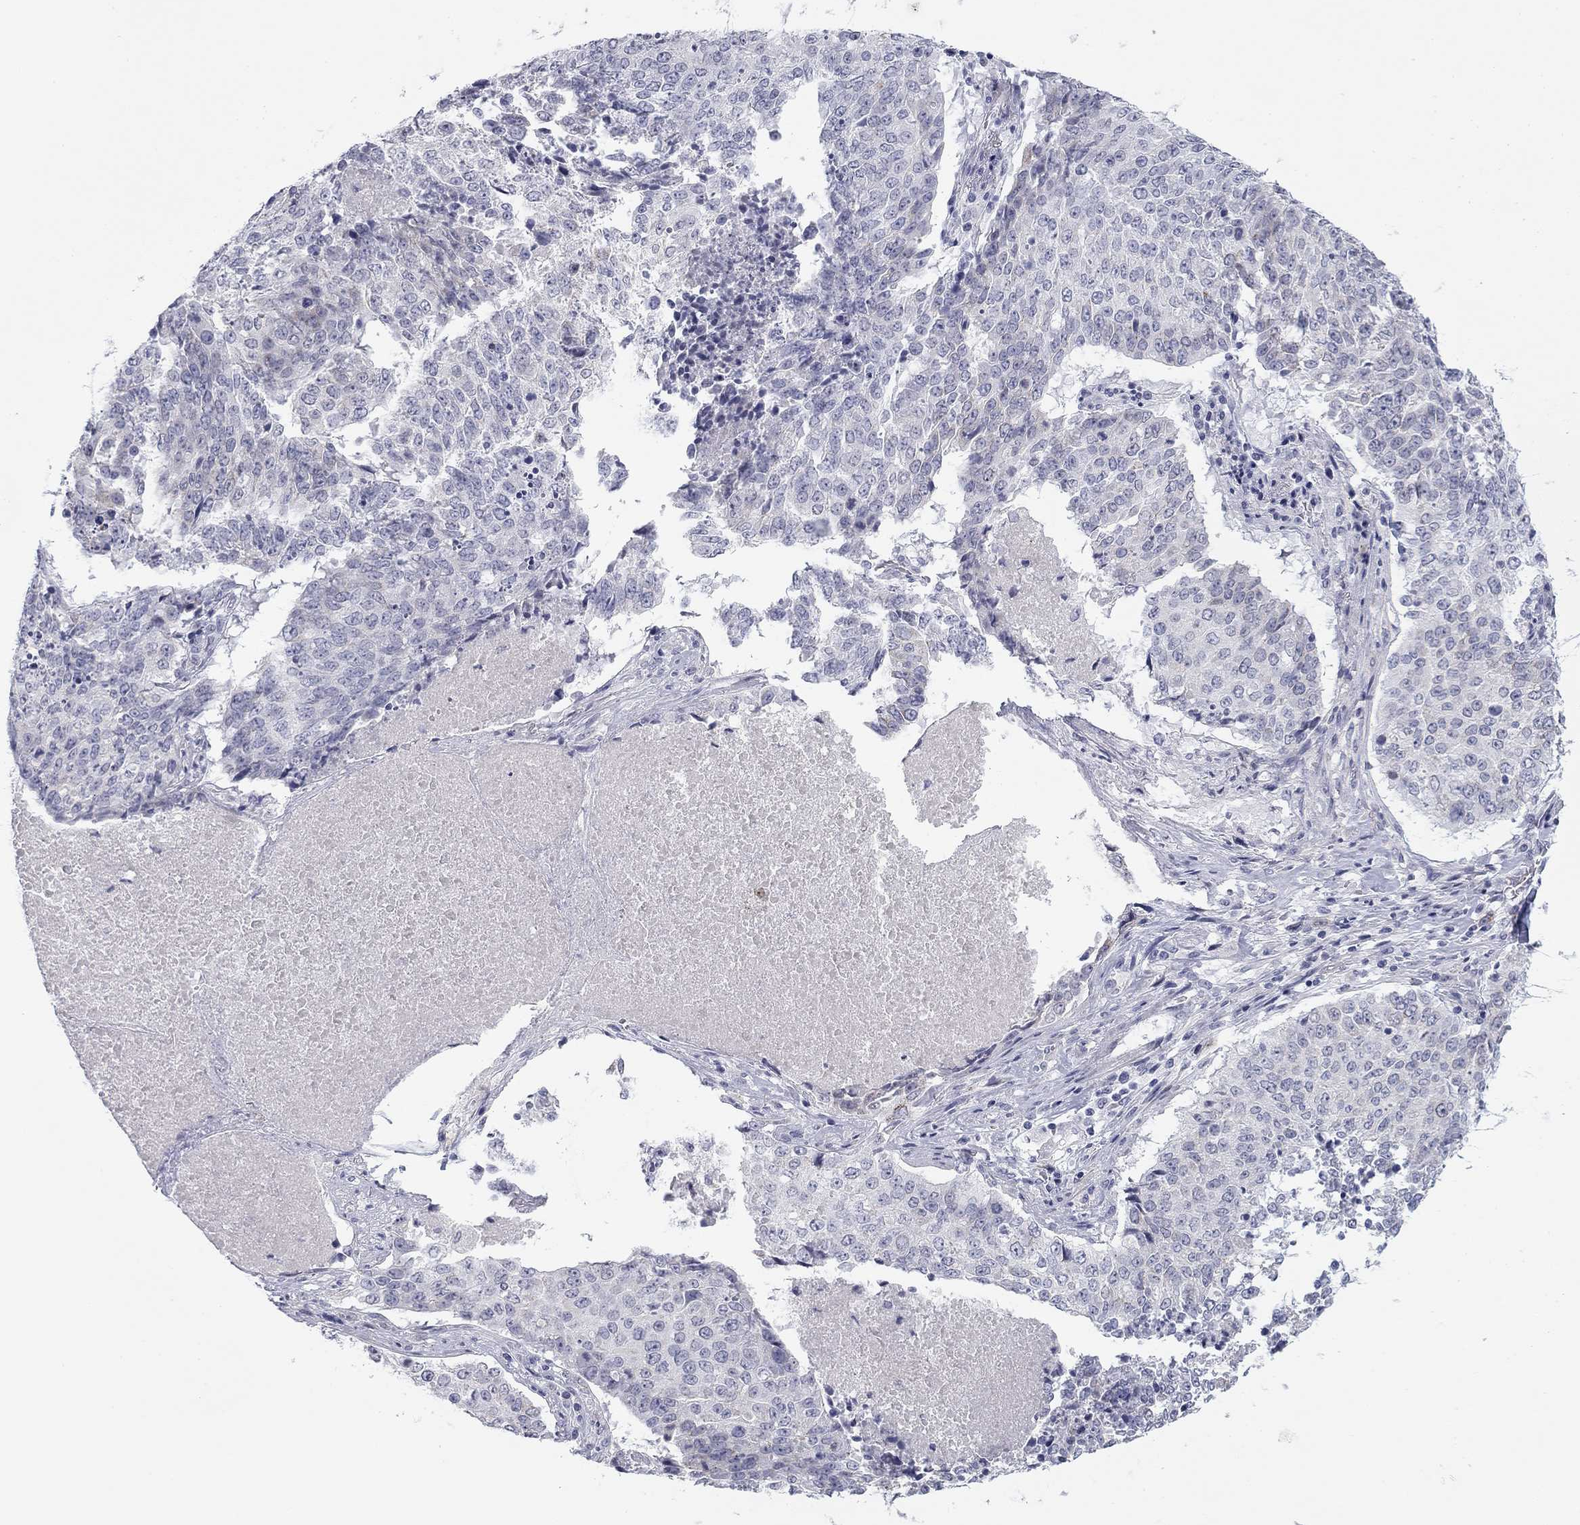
{"staining": {"intensity": "negative", "quantity": "none", "location": "none"}, "tissue": "lung cancer", "cell_type": "Tumor cells", "image_type": "cancer", "snomed": [{"axis": "morphology", "description": "Normal tissue, NOS"}, {"axis": "morphology", "description": "Squamous cell carcinoma, NOS"}, {"axis": "topography", "description": "Bronchus"}, {"axis": "topography", "description": "Lung"}], "caption": "IHC image of human squamous cell carcinoma (lung) stained for a protein (brown), which reveals no positivity in tumor cells. (DAB immunohistochemistry with hematoxylin counter stain).", "gene": "PRPH", "patient": {"sex": "male", "age": 64}}